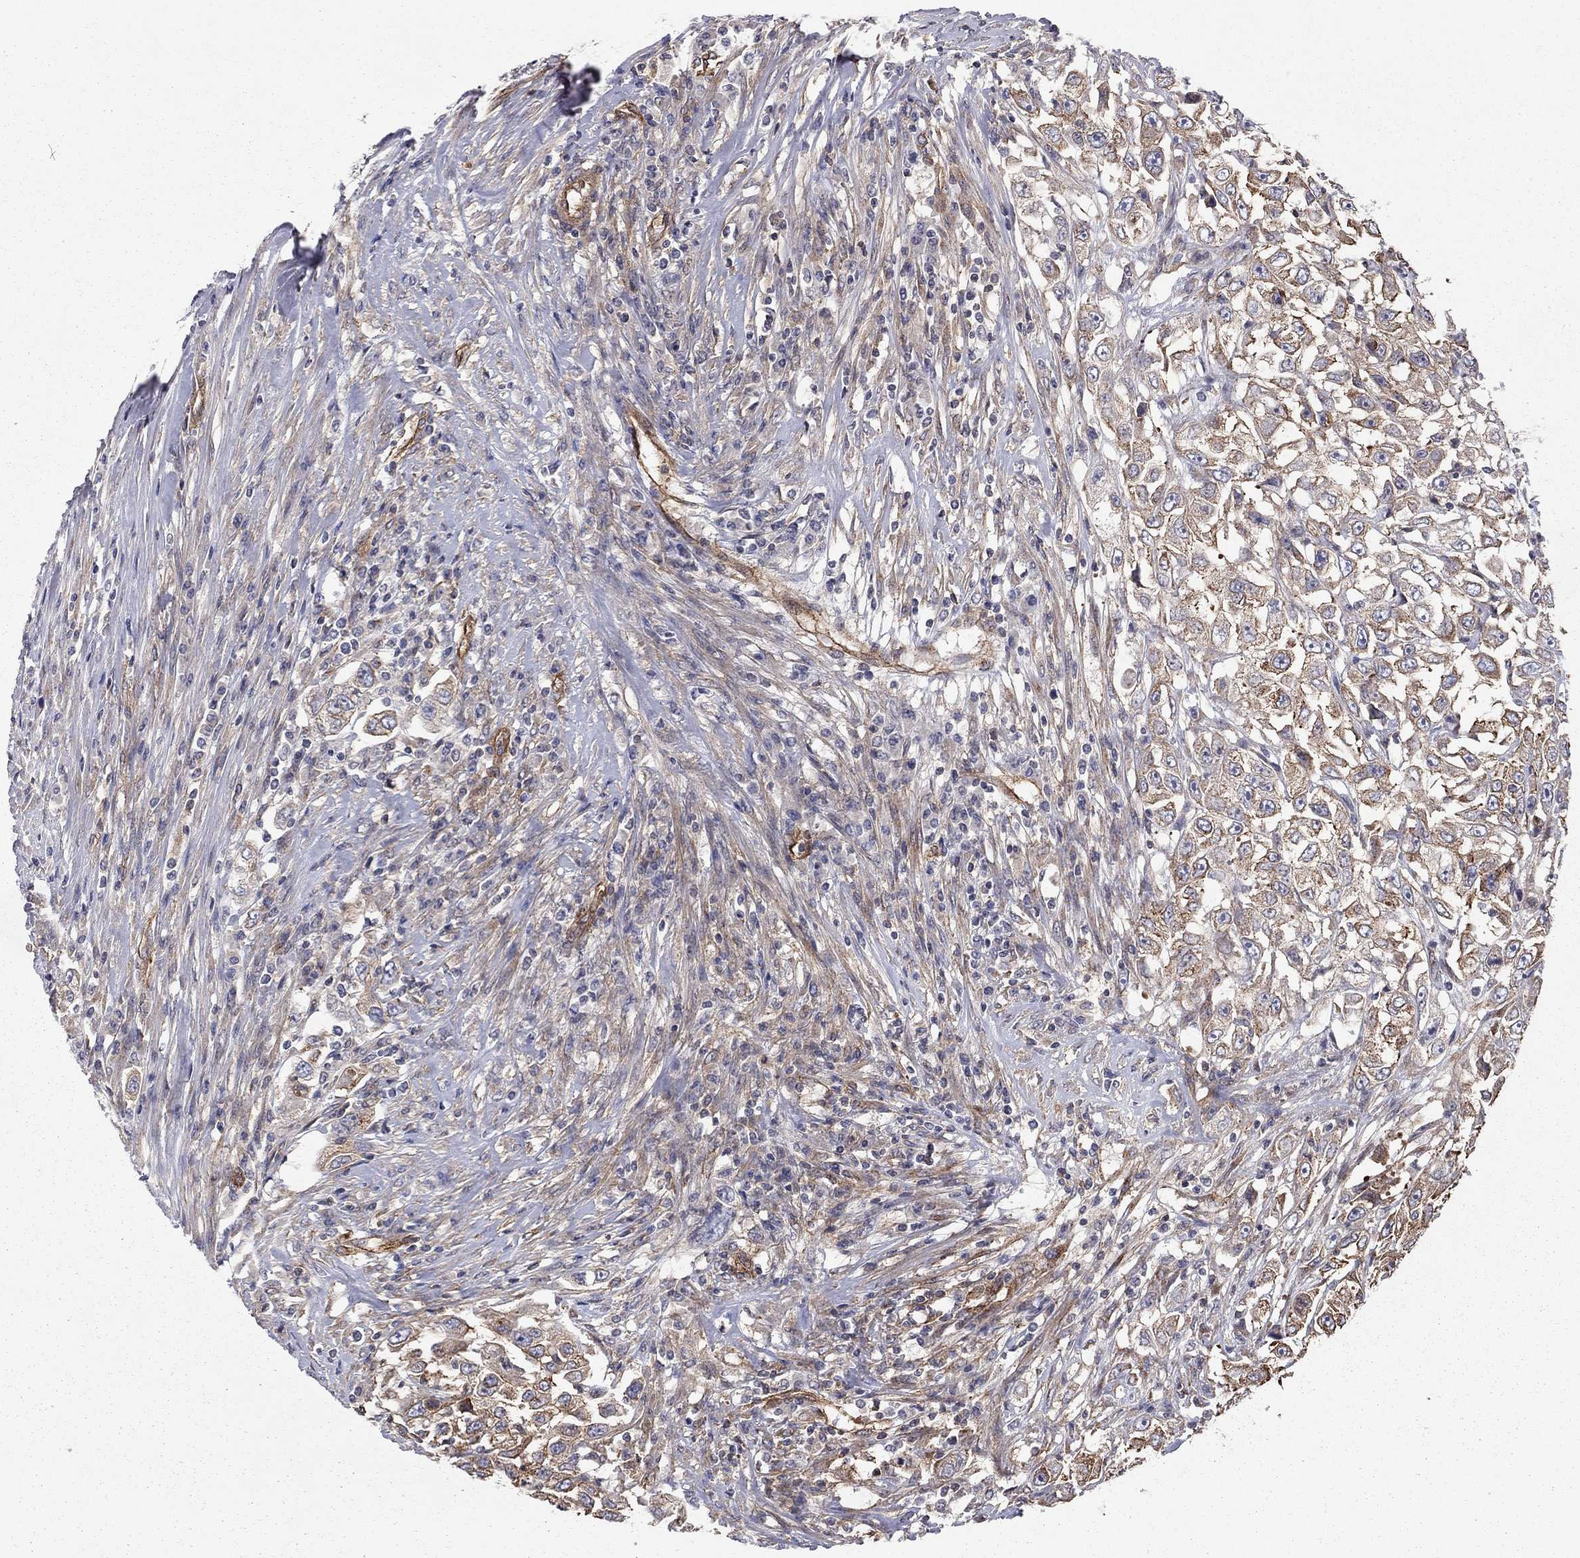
{"staining": {"intensity": "moderate", "quantity": "25%-75%", "location": "cytoplasmic/membranous"}, "tissue": "urothelial cancer", "cell_type": "Tumor cells", "image_type": "cancer", "snomed": [{"axis": "morphology", "description": "Urothelial carcinoma, High grade"}, {"axis": "topography", "description": "Urinary bladder"}], "caption": "Immunohistochemistry of urothelial cancer shows medium levels of moderate cytoplasmic/membranous expression in approximately 25%-75% of tumor cells.", "gene": "RASEF", "patient": {"sex": "female", "age": 56}}